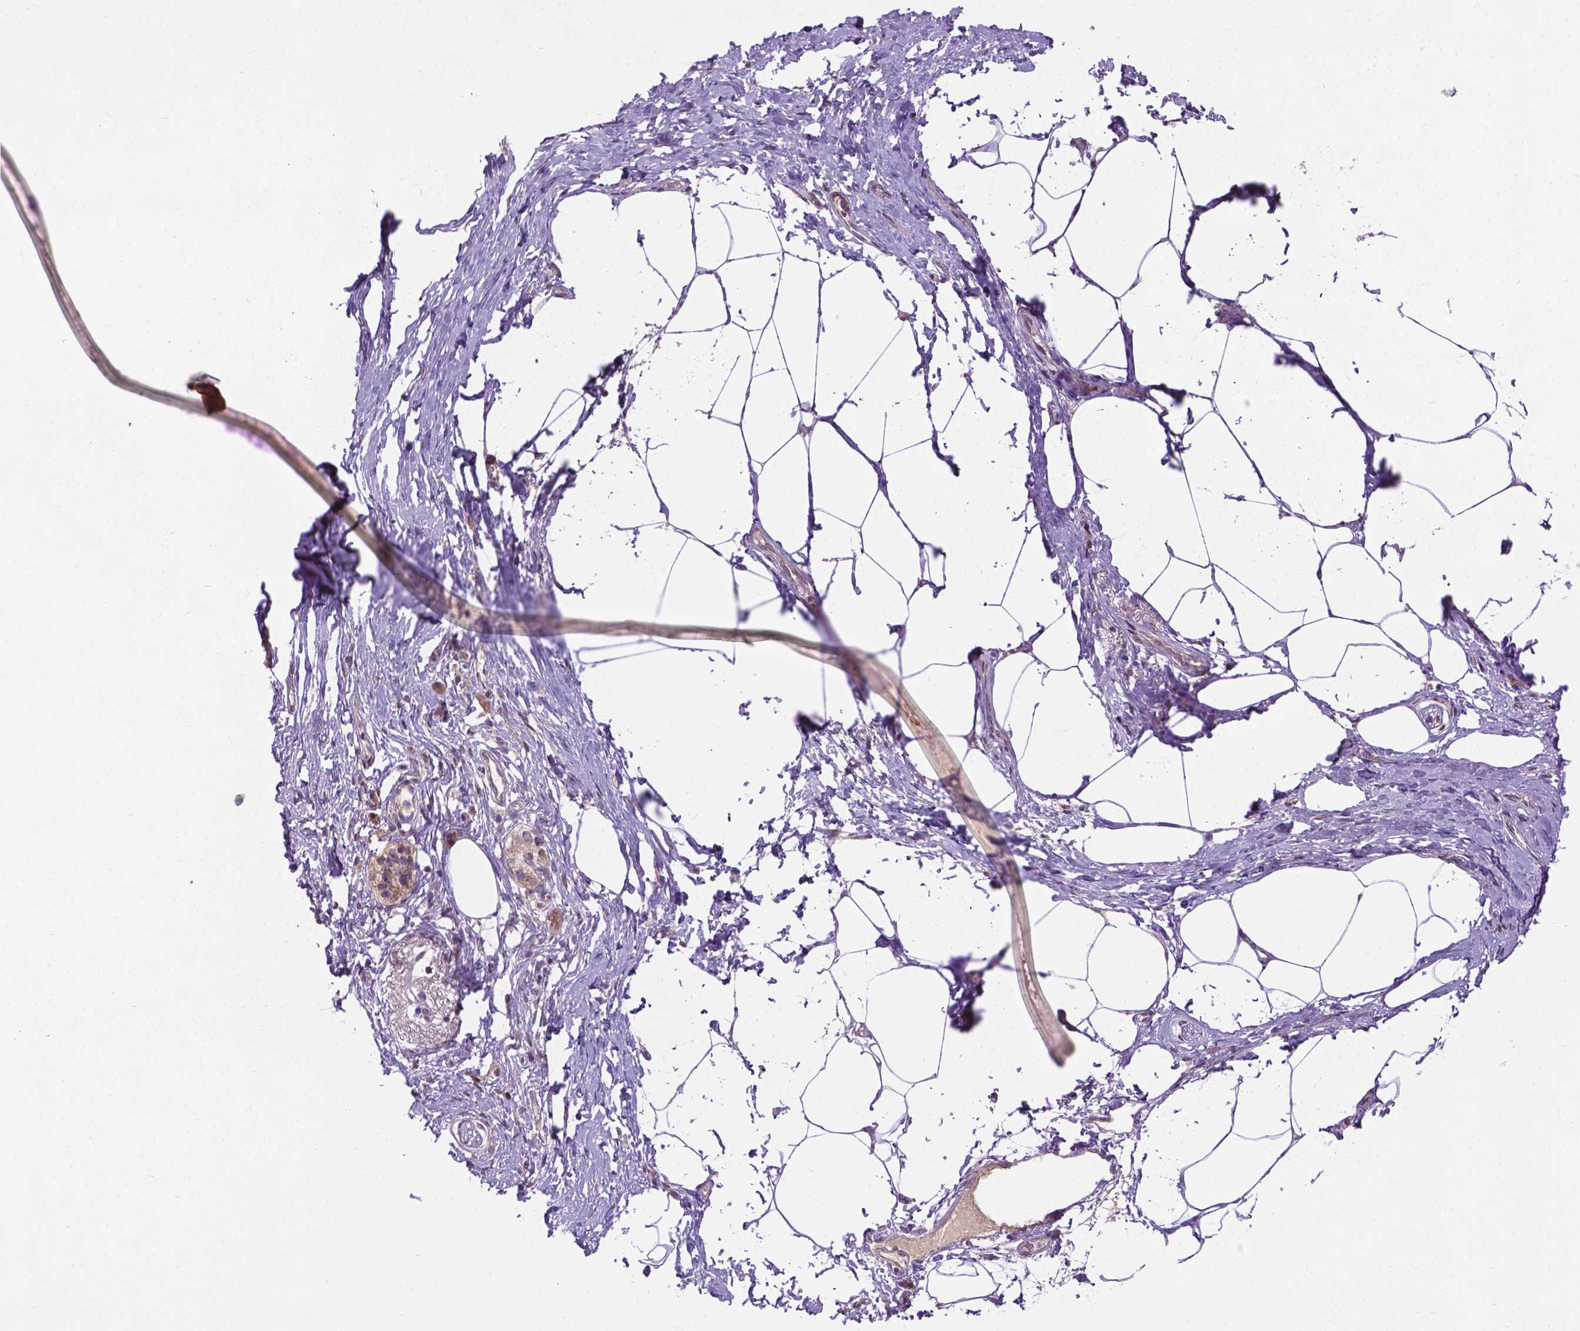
{"staining": {"intensity": "negative", "quantity": "none", "location": "none"}, "tissue": "pancreatic cancer", "cell_type": "Tumor cells", "image_type": "cancer", "snomed": [{"axis": "morphology", "description": "Adenocarcinoma, NOS"}, {"axis": "topography", "description": "Pancreas"}], "caption": "Human pancreatic adenocarcinoma stained for a protein using IHC reveals no positivity in tumor cells.", "gene": "IRF6", "patient": {"sex": "female", "age": 72}}